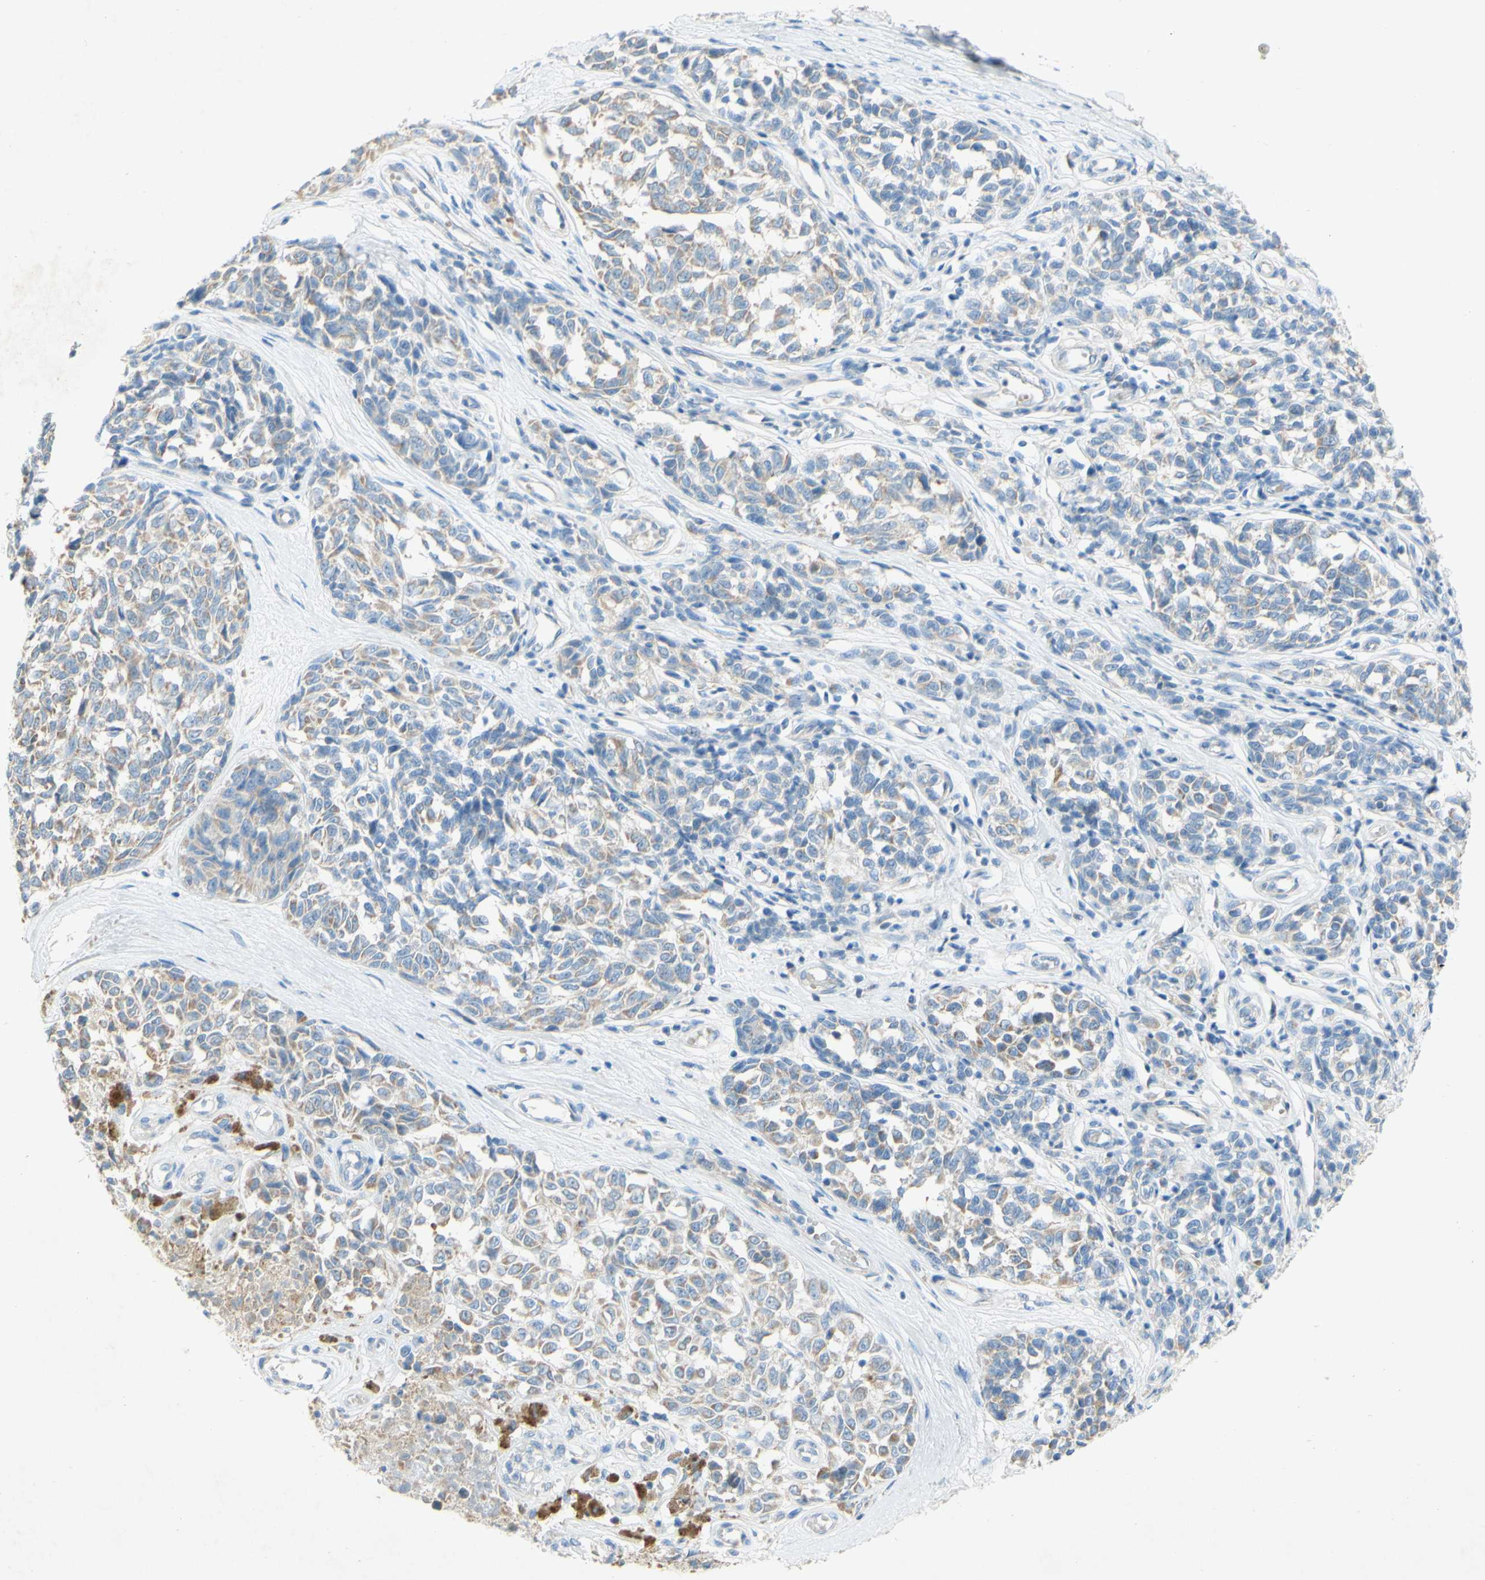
{"staining": {"intensity": "negative", "quantity": "none", "location": "none"}, "tissue": "melanoma", "cell_type": "Tumor cells", "image_type": "cancer", "snomed": [{"axis": "morphology", "description": "Malignant melanoma, NOS"}, {"axis": "topography", "description": "Skin"}], "caption": "An immunohistochemistry micrograph of melanoma is shown. There is no staining in tumor cells of melanoma.", "gene": "ACADL", "patient": {"sex": "female", "age": 64}}